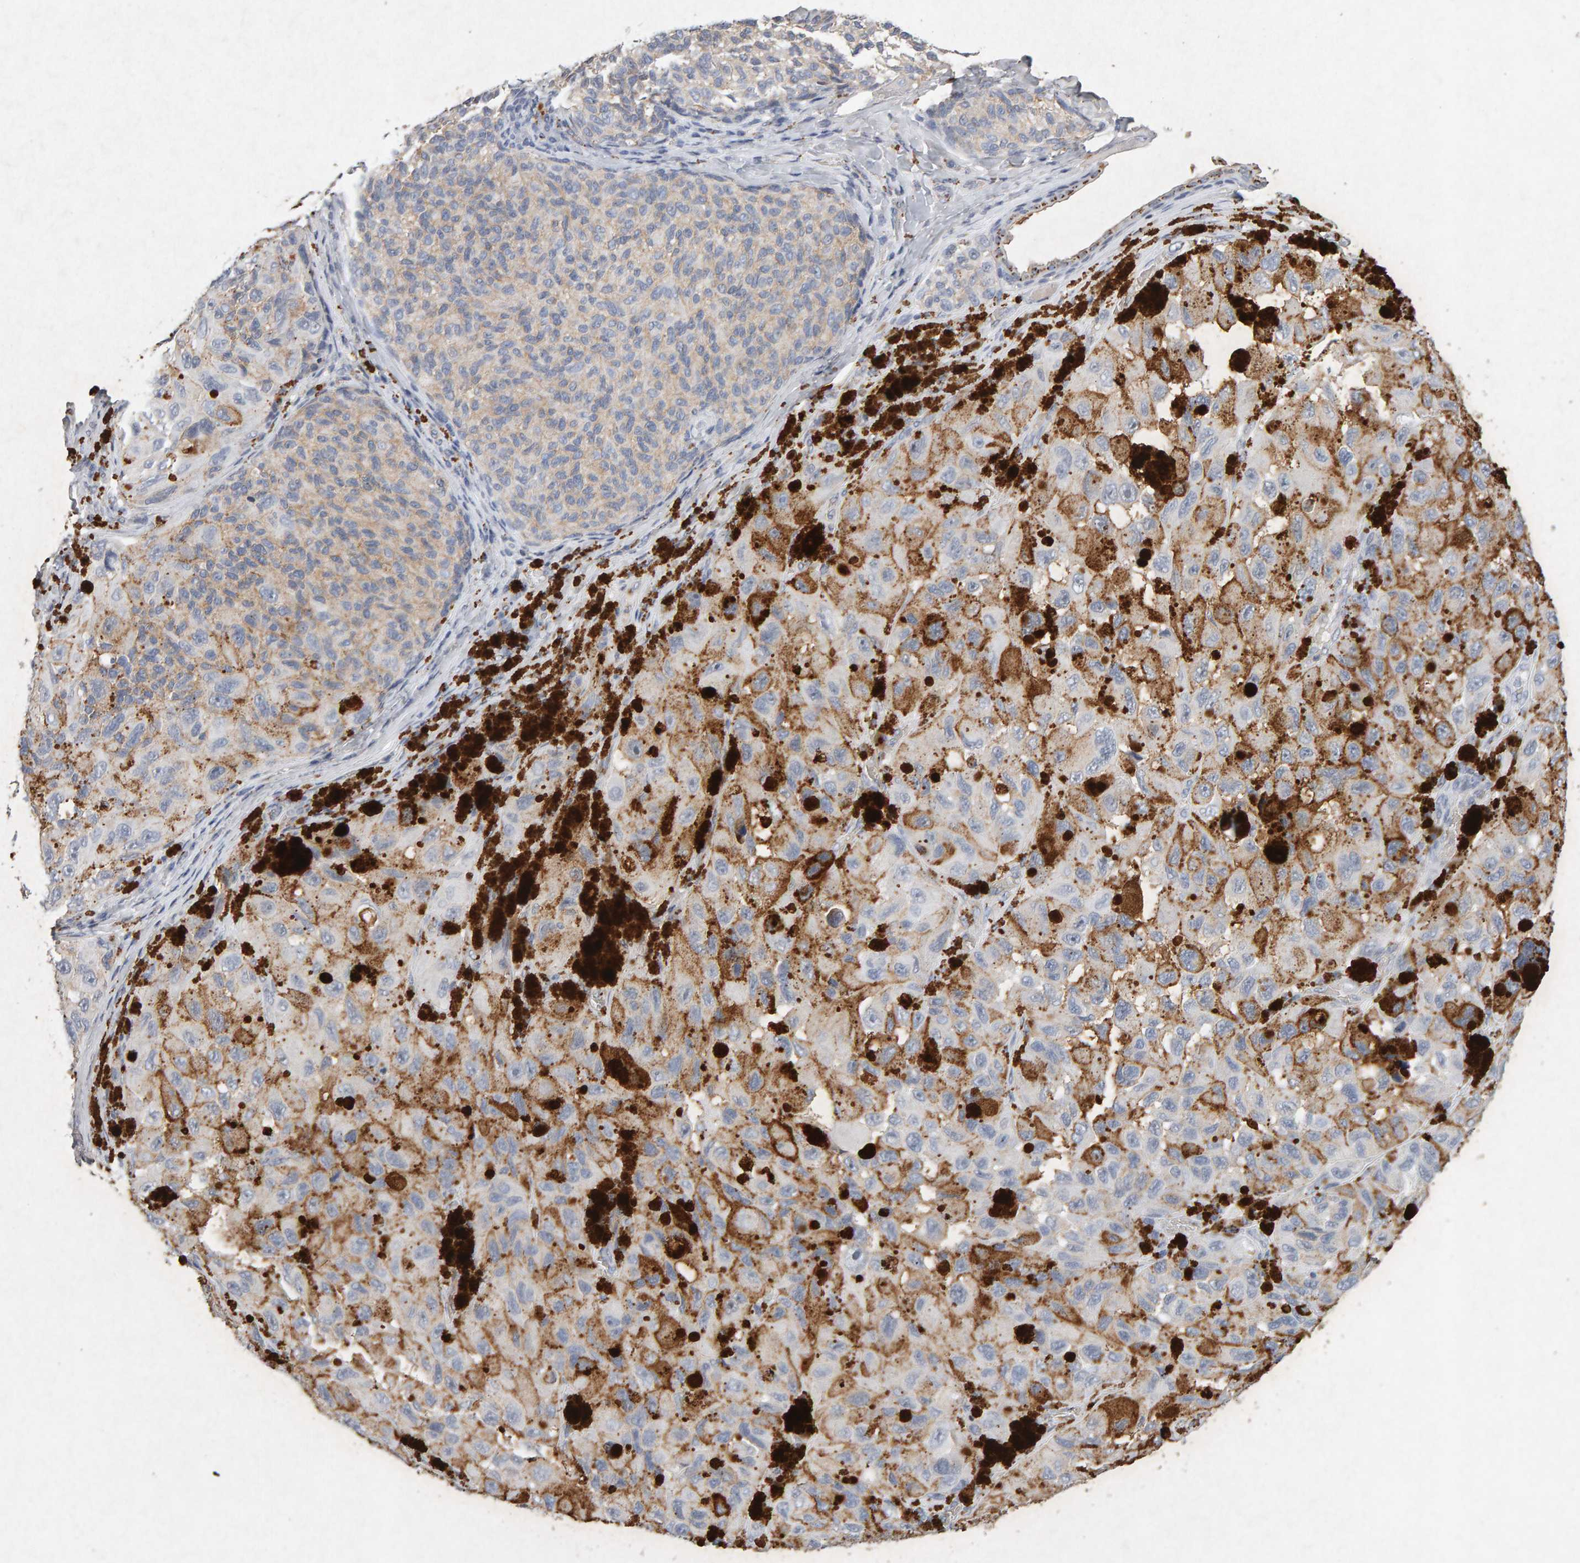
{"staining": {"intensity": "negative", "quantity": "none", "location": "none"}, "tissue": "melanoma", "cell_type": "Tumor cells", "image_type": "cancer", "snomed": [{"axis": "morphology", "description": "Malignant melanoma, NOS"}, {"axis": "topography", "description": "Skin"}], "caption": "There is no significant positivity in tumor cells of melanoma.", "gene": "PTPRM", "patient": {"sex": "female", "age": 73}}